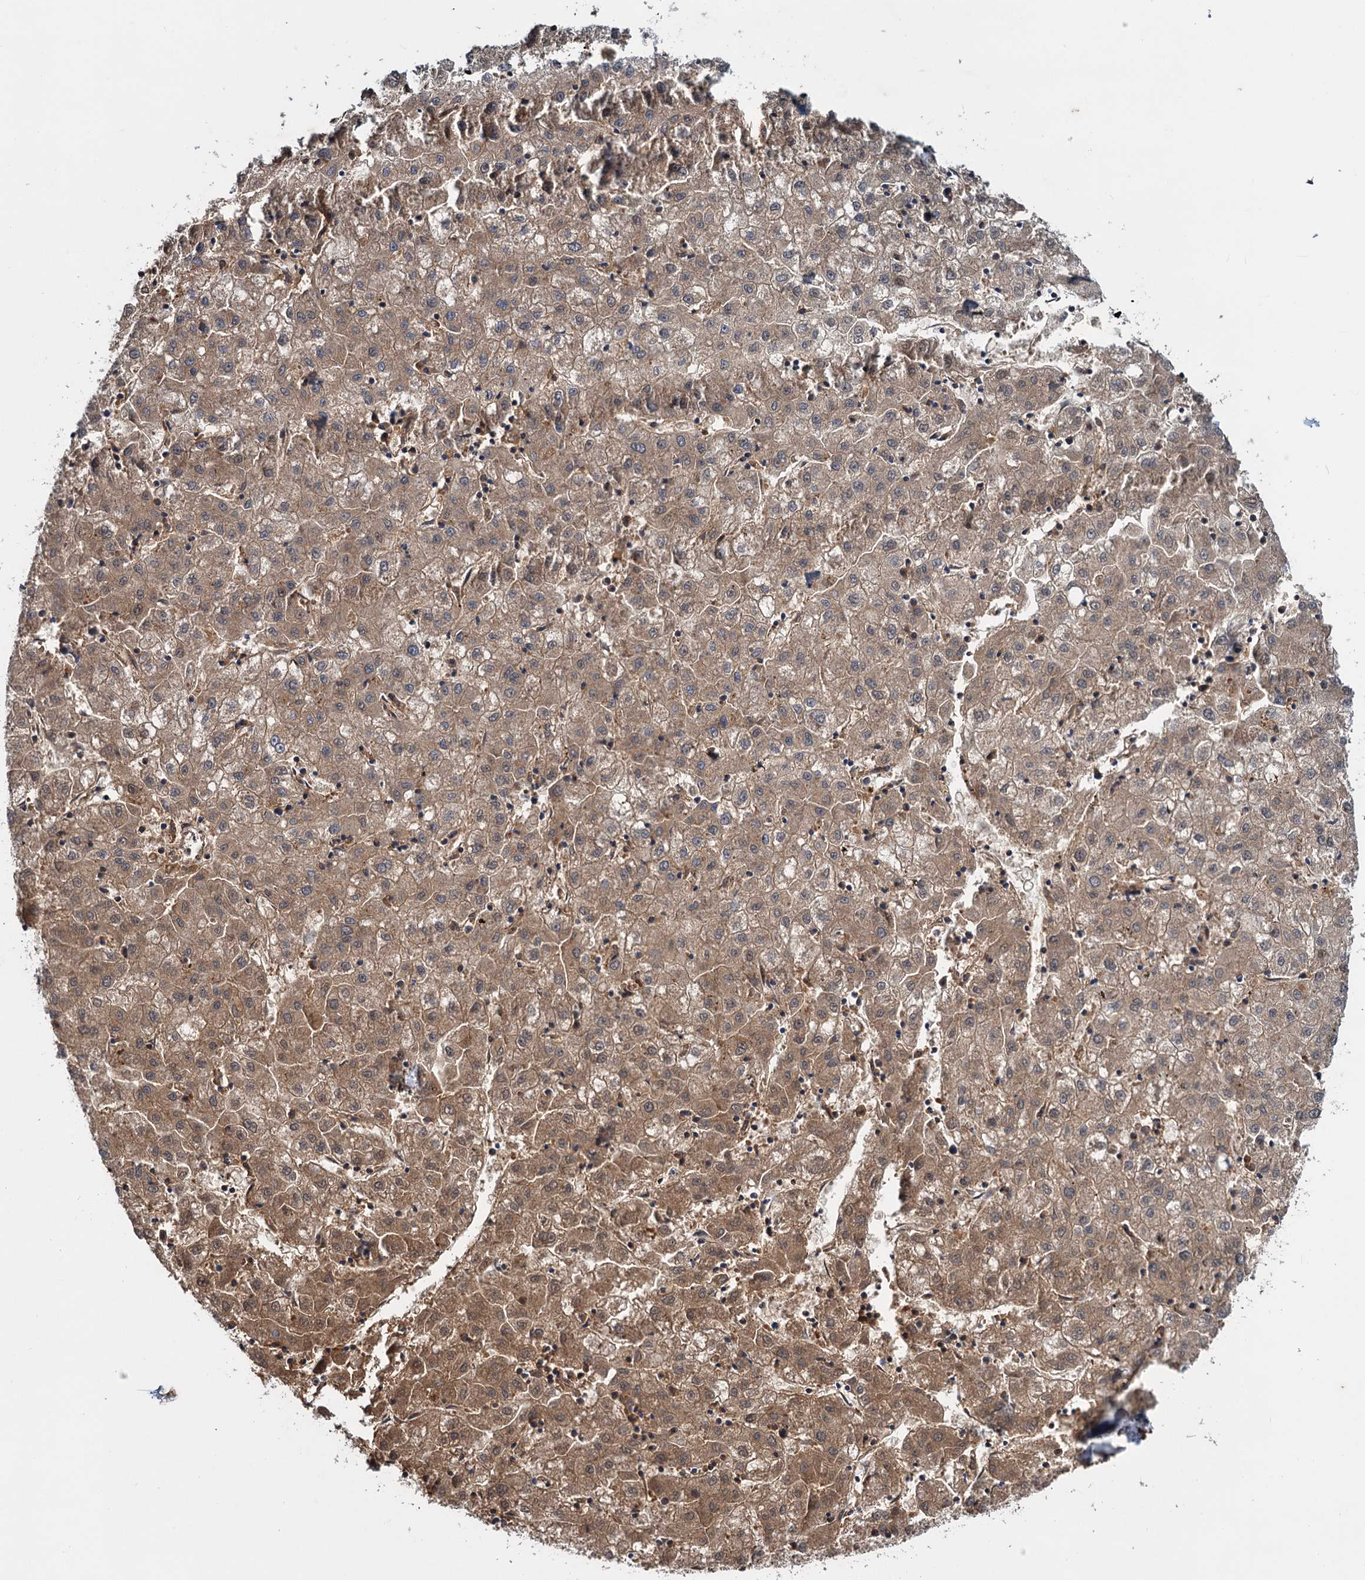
{"staining": {"intensity": "moderate", "quantity": ">75%", "location": "cytoplasmic/membranous"}, "tissue": "liver cancer", "cell_type": "Tumor cells", "image_type": "cancer", "snomed": [{"axis": "morphology", "description": "Carcinoma, Hepatocellular, NOS"}, {"axis": "topography", "description": "Liver"}], "caption": "The histopathology image reveals immunohistochemical staining of hepatocellular carcinoma (liver). There is moderate cytoplasmic/membranous positivity is identified in about >75% of tumor cells.", "gene": "CHRD", "patient": {"sex": "male", "age": 72}}